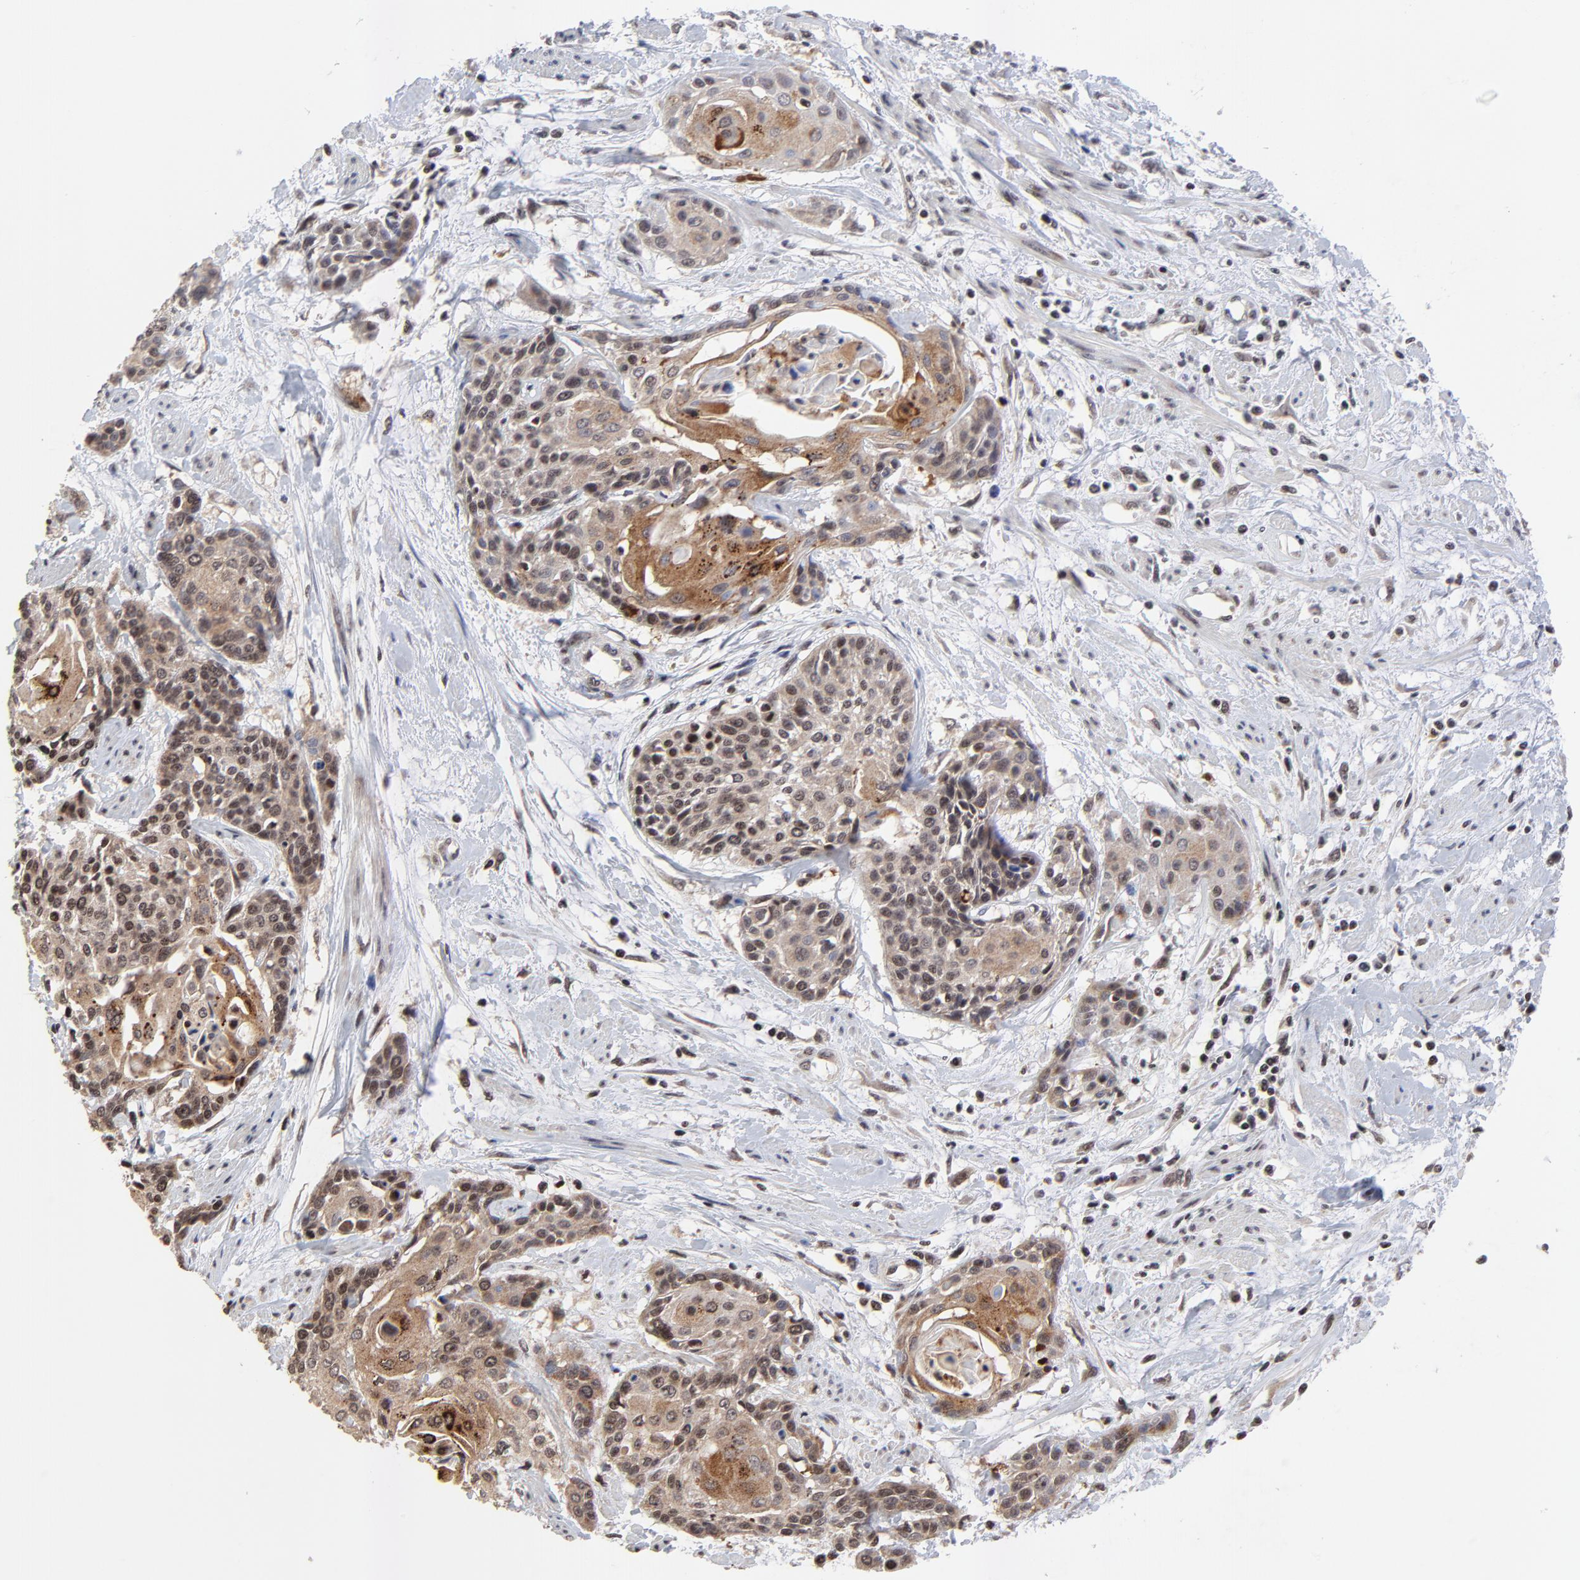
{"staining": {"intensity": "moderate", "quantity": ">75%", "location": "cytoplasmic/membranous"}, "tissue": "cervical cancer", "cell_type": "Tumor cells", "image_type": "cancer", "snomed": [{"axis": "morphology", "description": "Squamous cell carcinoma, NOS"}, {"axis": "topography", "description": "Cervix"}], "caption": "Protein staining displays moderate cytoplasmic/membranous positivity in about >75% of tumor cells in cervical squamous cell carcinoma.", "gene": "ZNF777", "patient": {"sex": "female", "age": 57}}